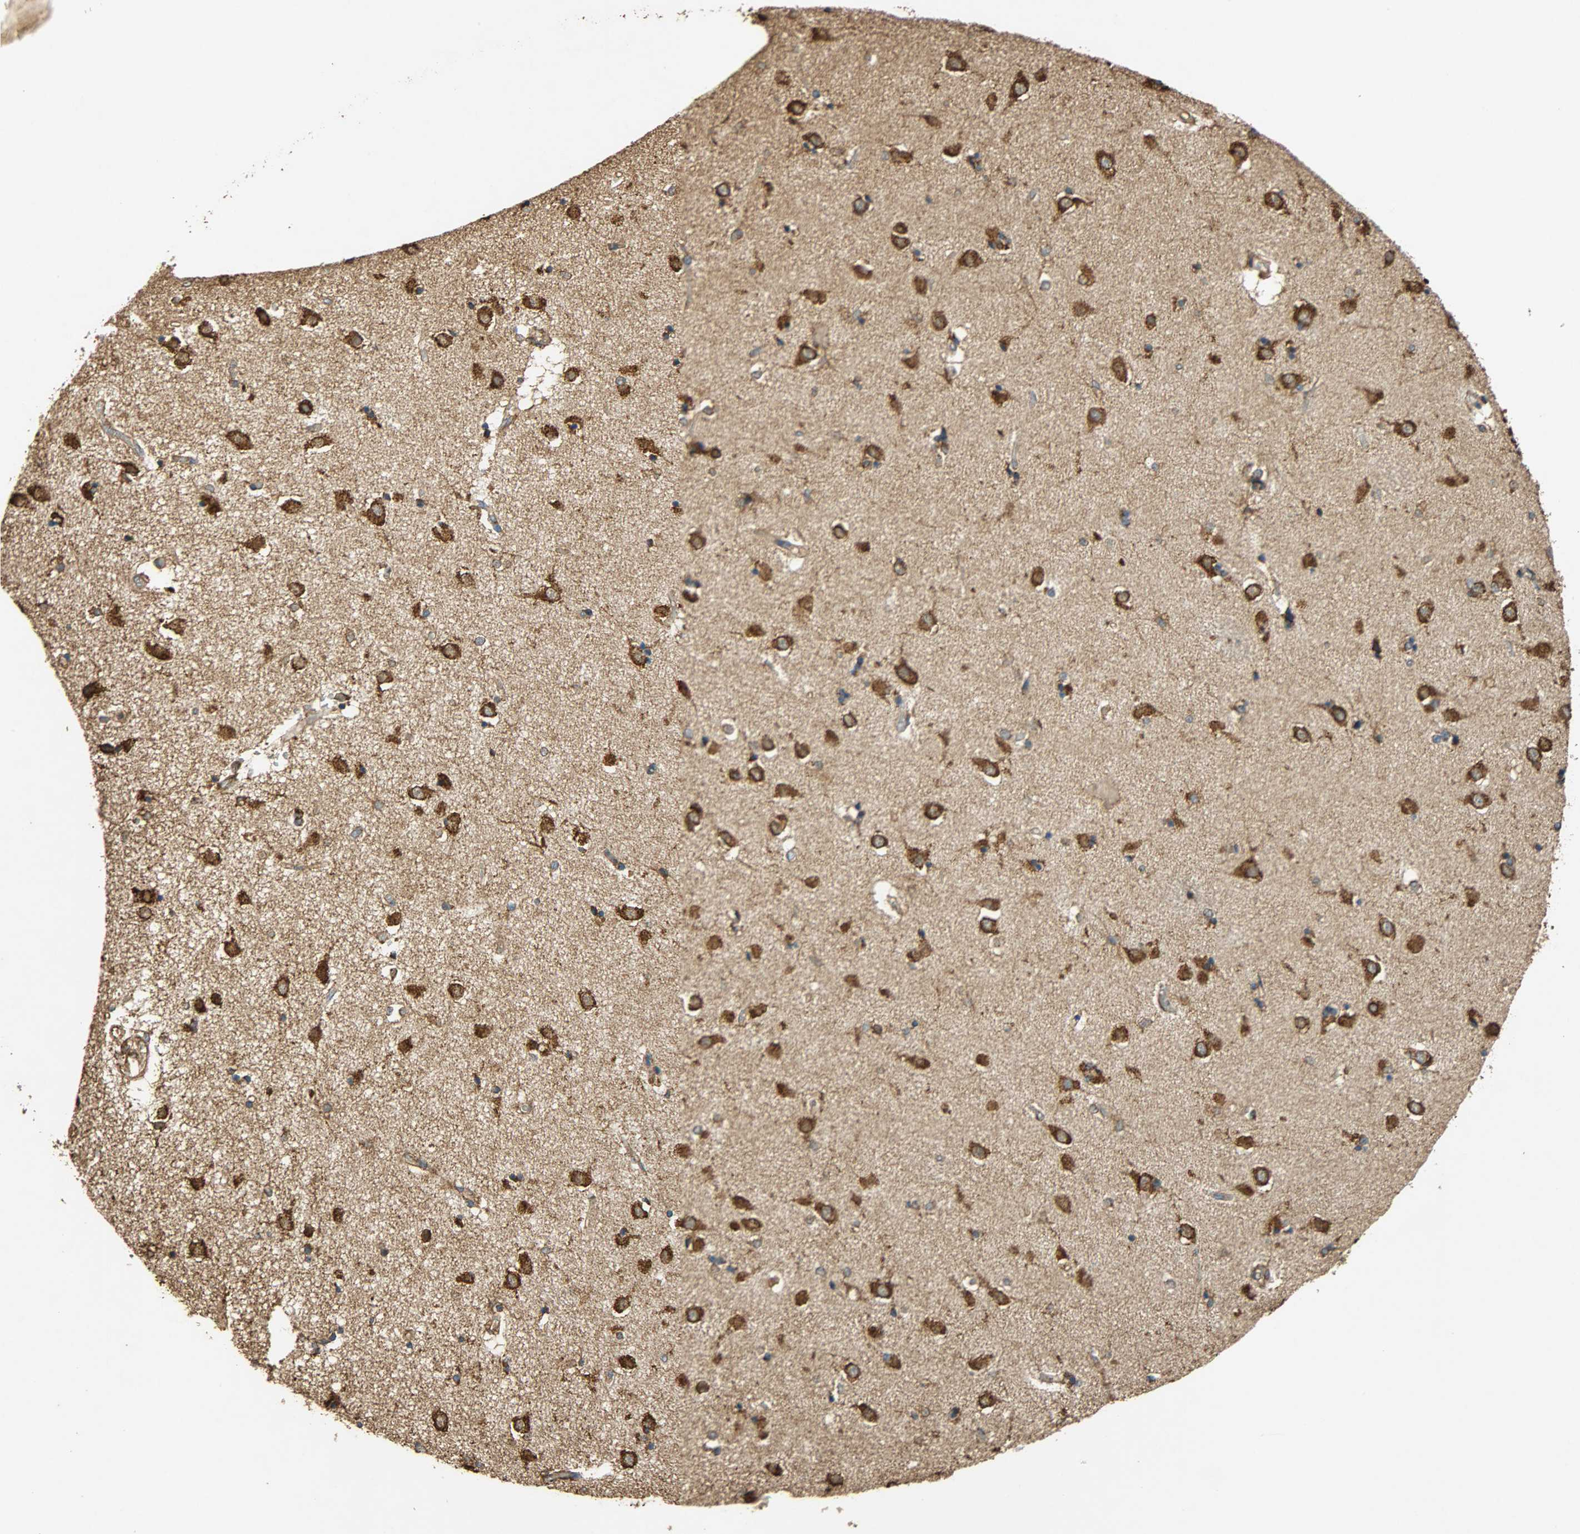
{"staining": {"intensity": "strong", "quantity": ">75%", "location": "cytoplasmic/membranous"}, "tissue": "caudate", "cell_type": "Glial cells", "image_type": "normal", "snomed": [{"axis": "morphology", "description": "Normal tissue, NOS"}, {"axis": "topography", "description": "Lateral ventricle wall"}], "caption": "Immunohistochemical staining of unremarkable caudate reveals strong cytoplasmic/membranous protein expression in about >75% of glial cells.", "gene": "HSP90B1", "patient": {"sex": "female", "age": 54}}